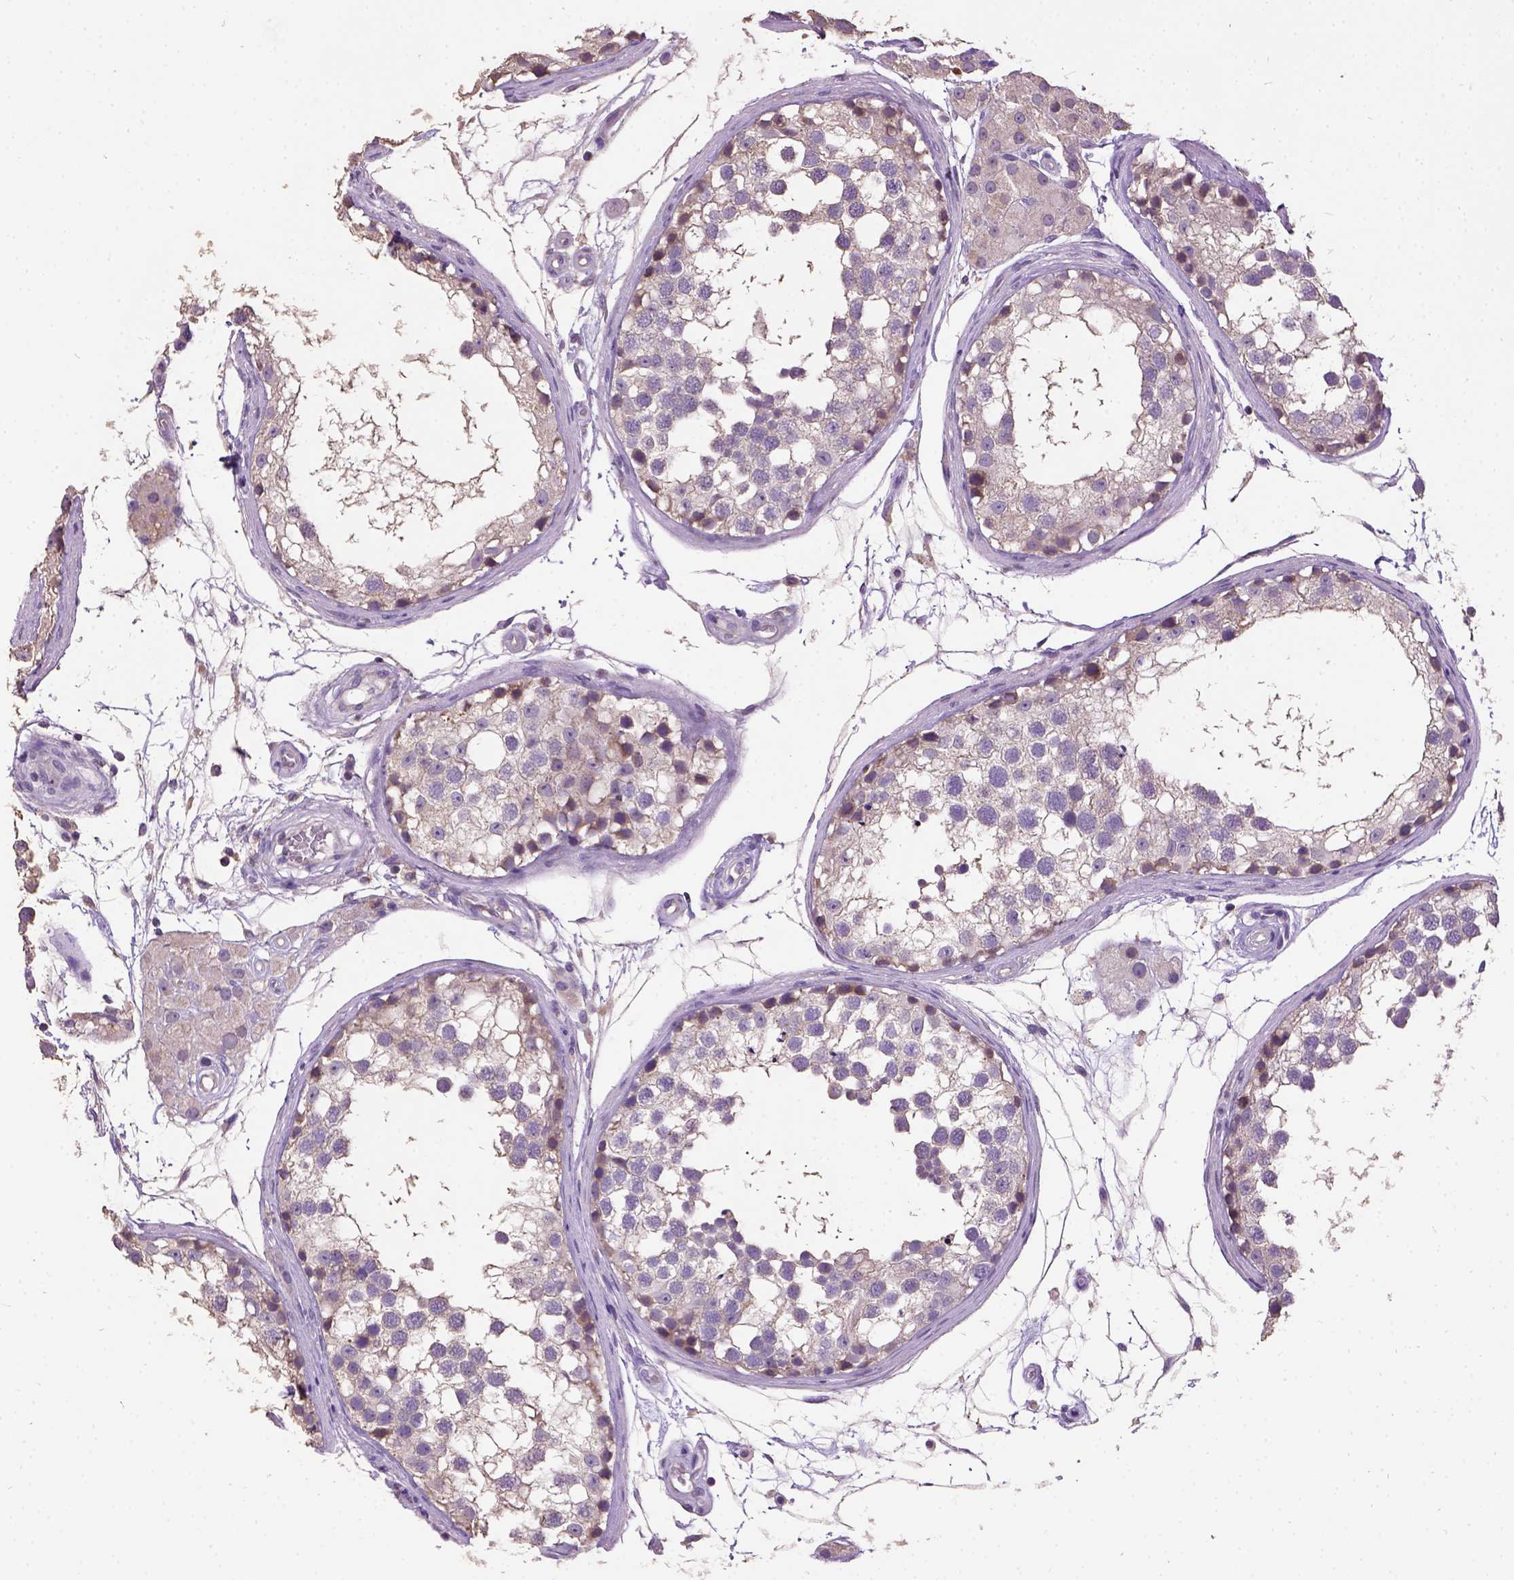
{"staining": {"intensity": "moderate", "quantity": "<25%", "location": "cytoplasmic/membranous"}, "tissue": "testis", "cell_type": "Cells in seminiferous ducts", "image_type": "normal", "snomed": [{"axis": "morphology", "description": "Normal tissue, NOS"}, {"axis": "morphology", "description": "Seminoma, NOS"}, {"axis": "topography", "description": "Testis"}], "caption": "A high-resolution micrograph shows IHC staining of benign testis, which displays moderate cytoplasmic/membranous staining in about <25% of cells in seminiferous ducts. (DAB (3,3'-diaminobenzidine) IHC with brightfield microscopy, high magnification).", "gene": "DQX1", "patient": {"sex": "male", "age": 65}}